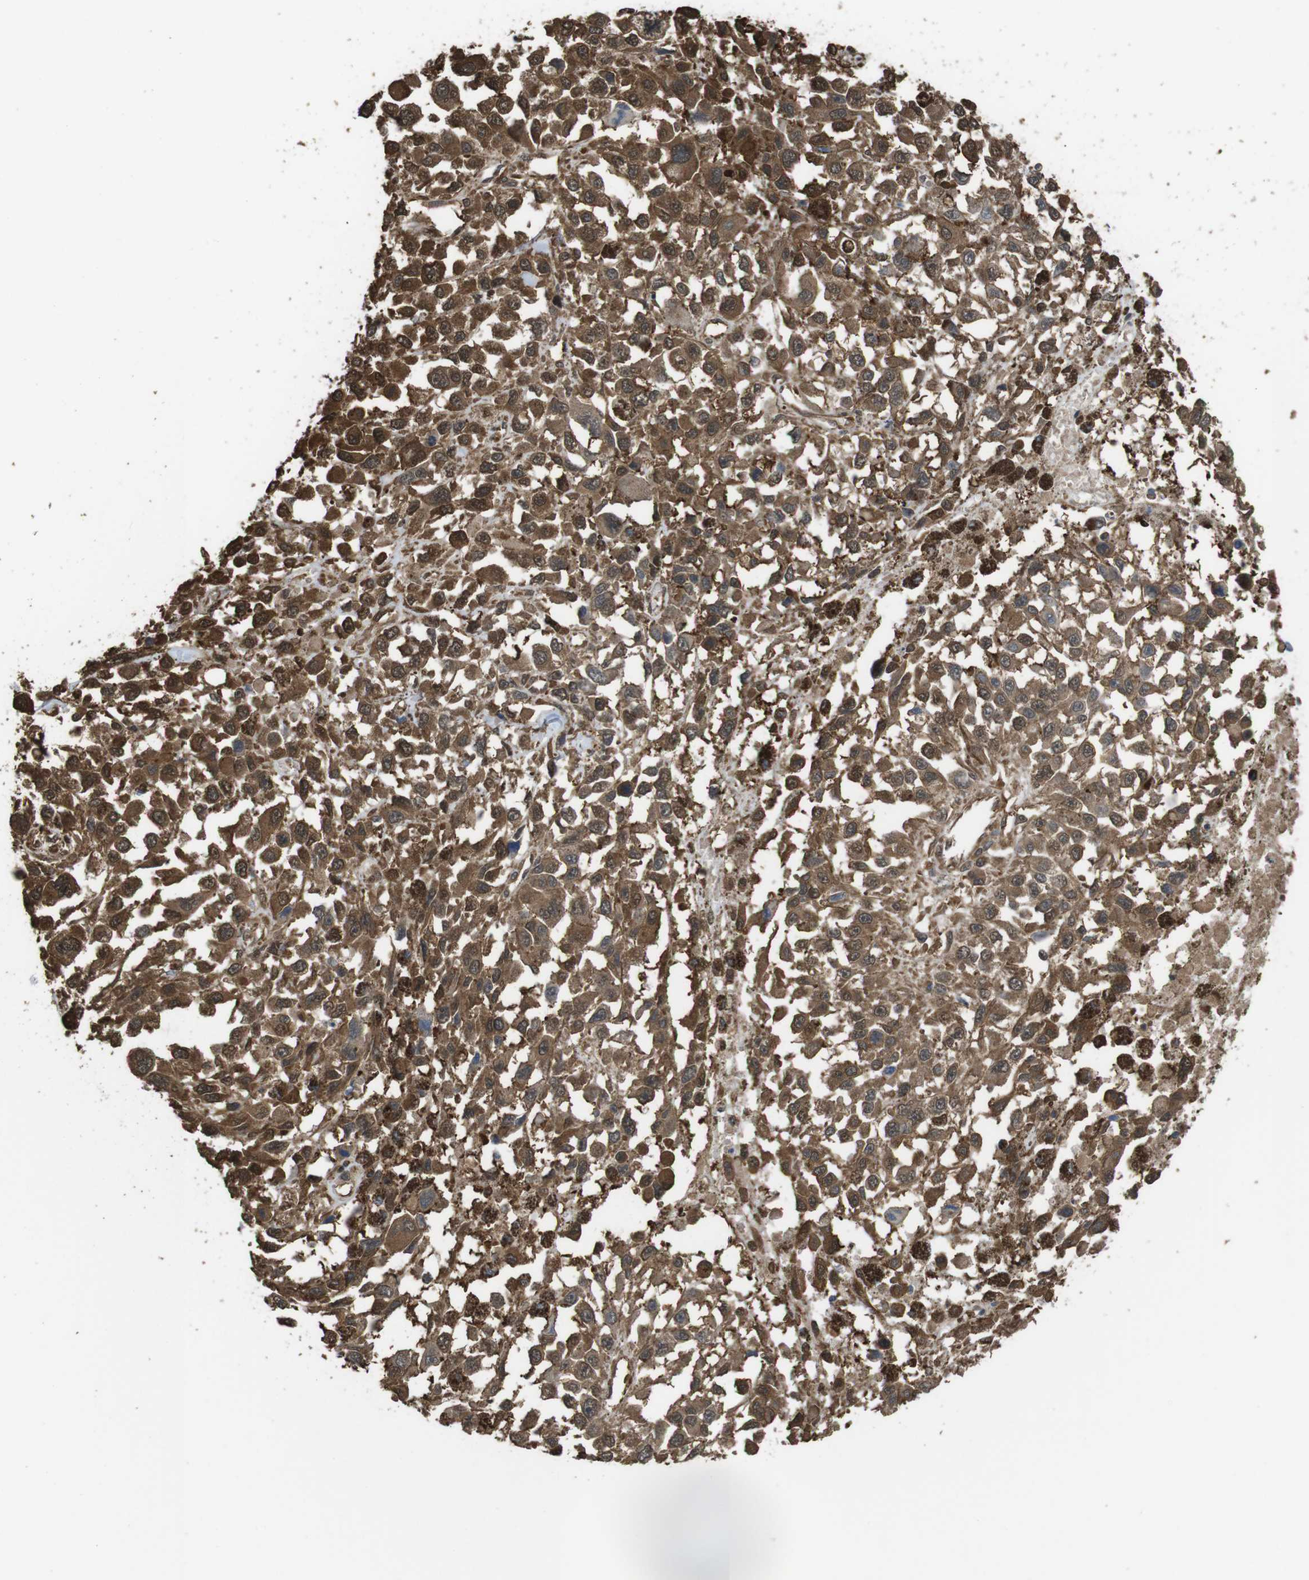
{"staining": {"intensity": "moderate", "quantity": ">75%", "location": "cytoplasmic/membranous,nuclear"}, "tissue": "melanoma", "cell_type": "Tumor cells", "image_type": "cancer", "snomed": [{"axis": "morphology", "description": "Malignant melanoma, Metastatic site"}, {"axis": "topography", "description": "Lymph node"}], "caption": "Protein expression by immunohistochemistry (IHC) shows moderate cytoplasmic/membranous and nuclear expression in about >75% of tumor cells in malignant melanoma (metastatic site). (Brightfield microscopy of DAB IHC at high magnification).", "gene": "ARHGDIA", "patient": {"sex": "male", "age": 59}}